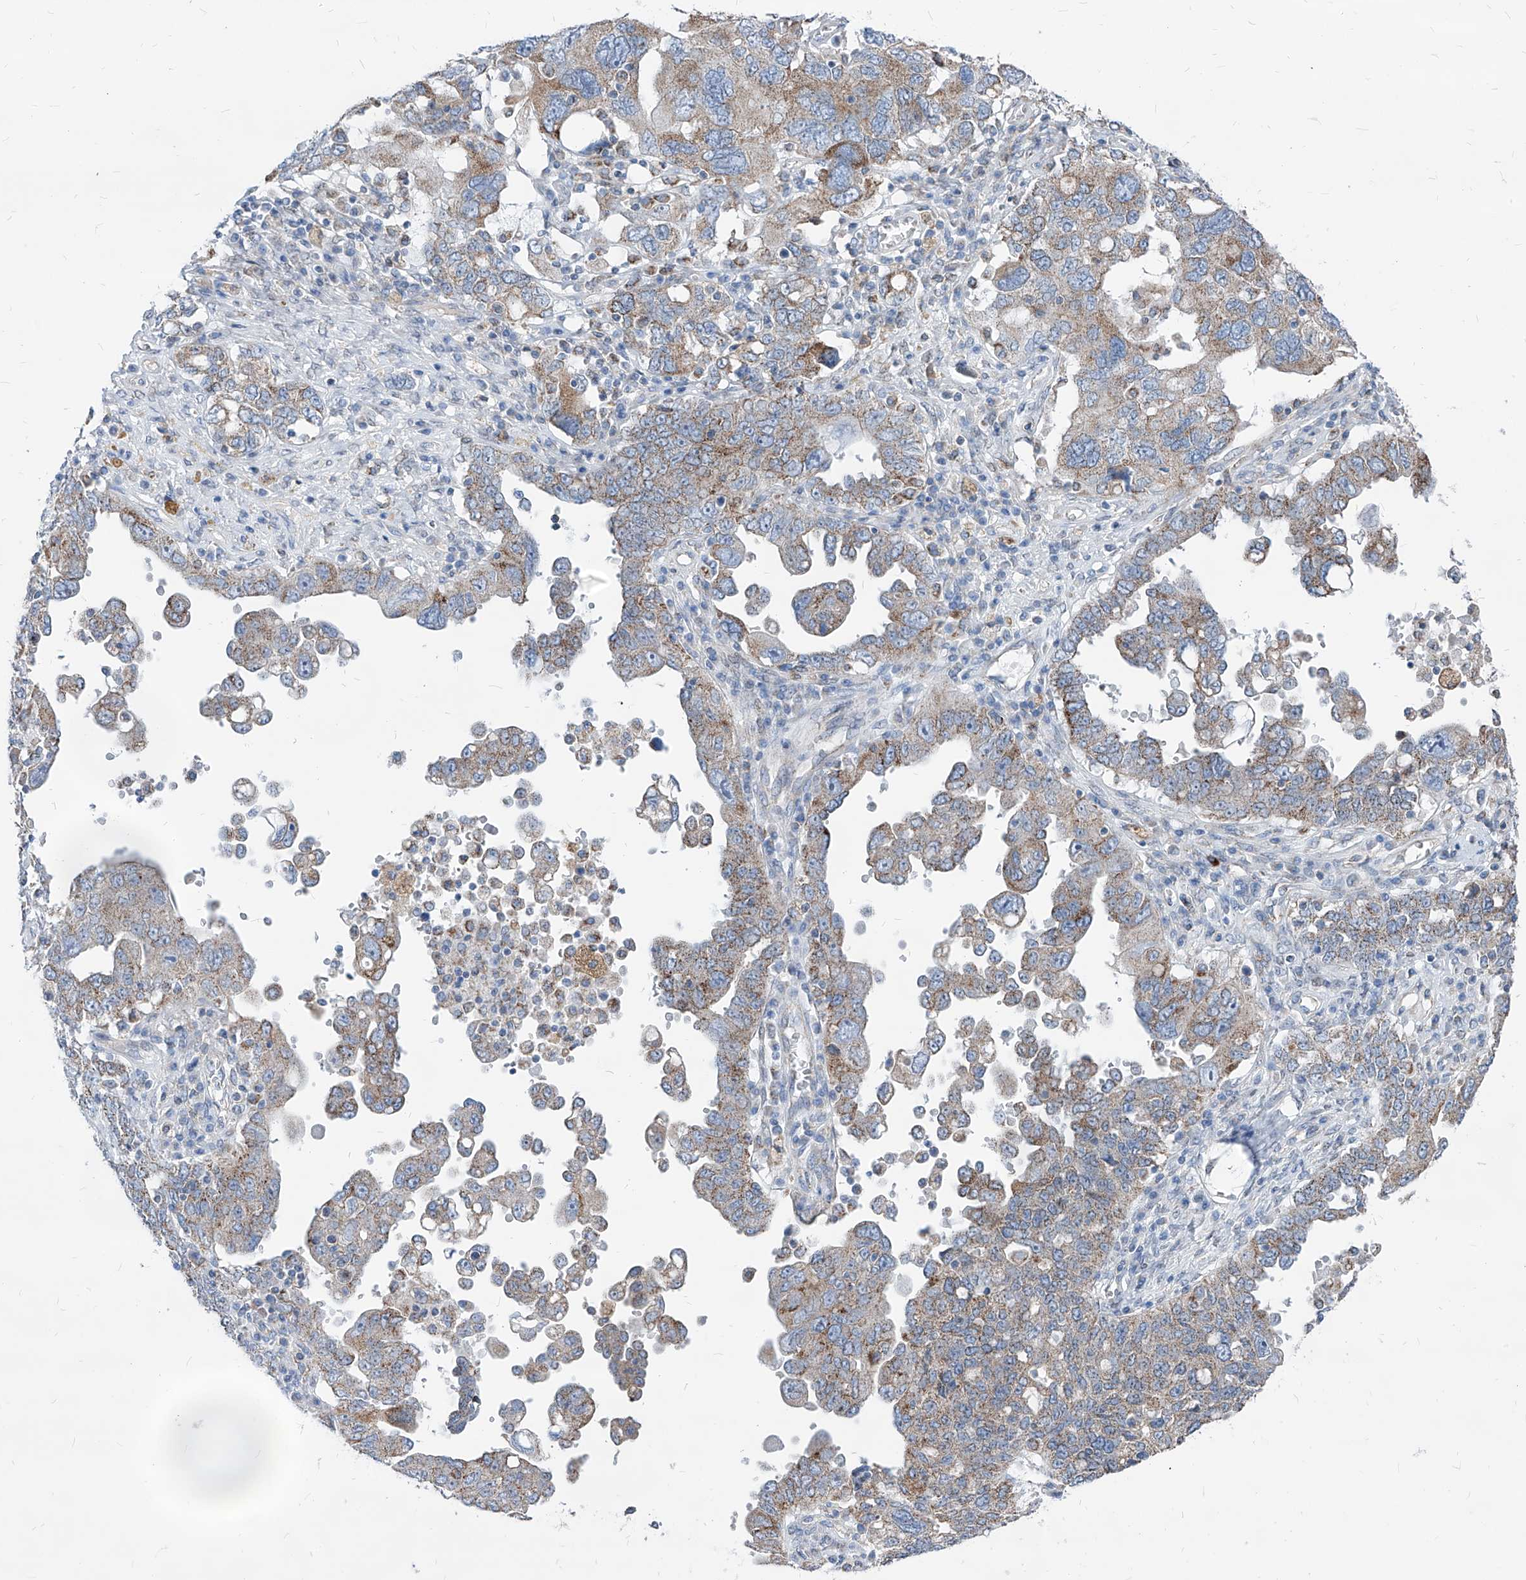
{"staining": {"intensity": "weak", "quantity": ">75%", "location": "cytoplasmic/membranous"}, "tissue": "ovarian cancer", "cell_type": "Tumor cells", "image_type": "cancer", "snomed": [{"axis": "morphology", "description": "Carcinoma, endometroid"}, {"axis": "topography", "description": "Ovary"}], "caption": "Protein analysis of ovarian cancer tissue reveals weak cytoplasmic/membranous expression in approximately >75% of tumor cells. Using DAB (brown) and hematoxylin (blue) stains, captured at high magnification using brightfield microscopy.", "gene": "AGPS", "patient": {"sex": "female", "age": 62}}